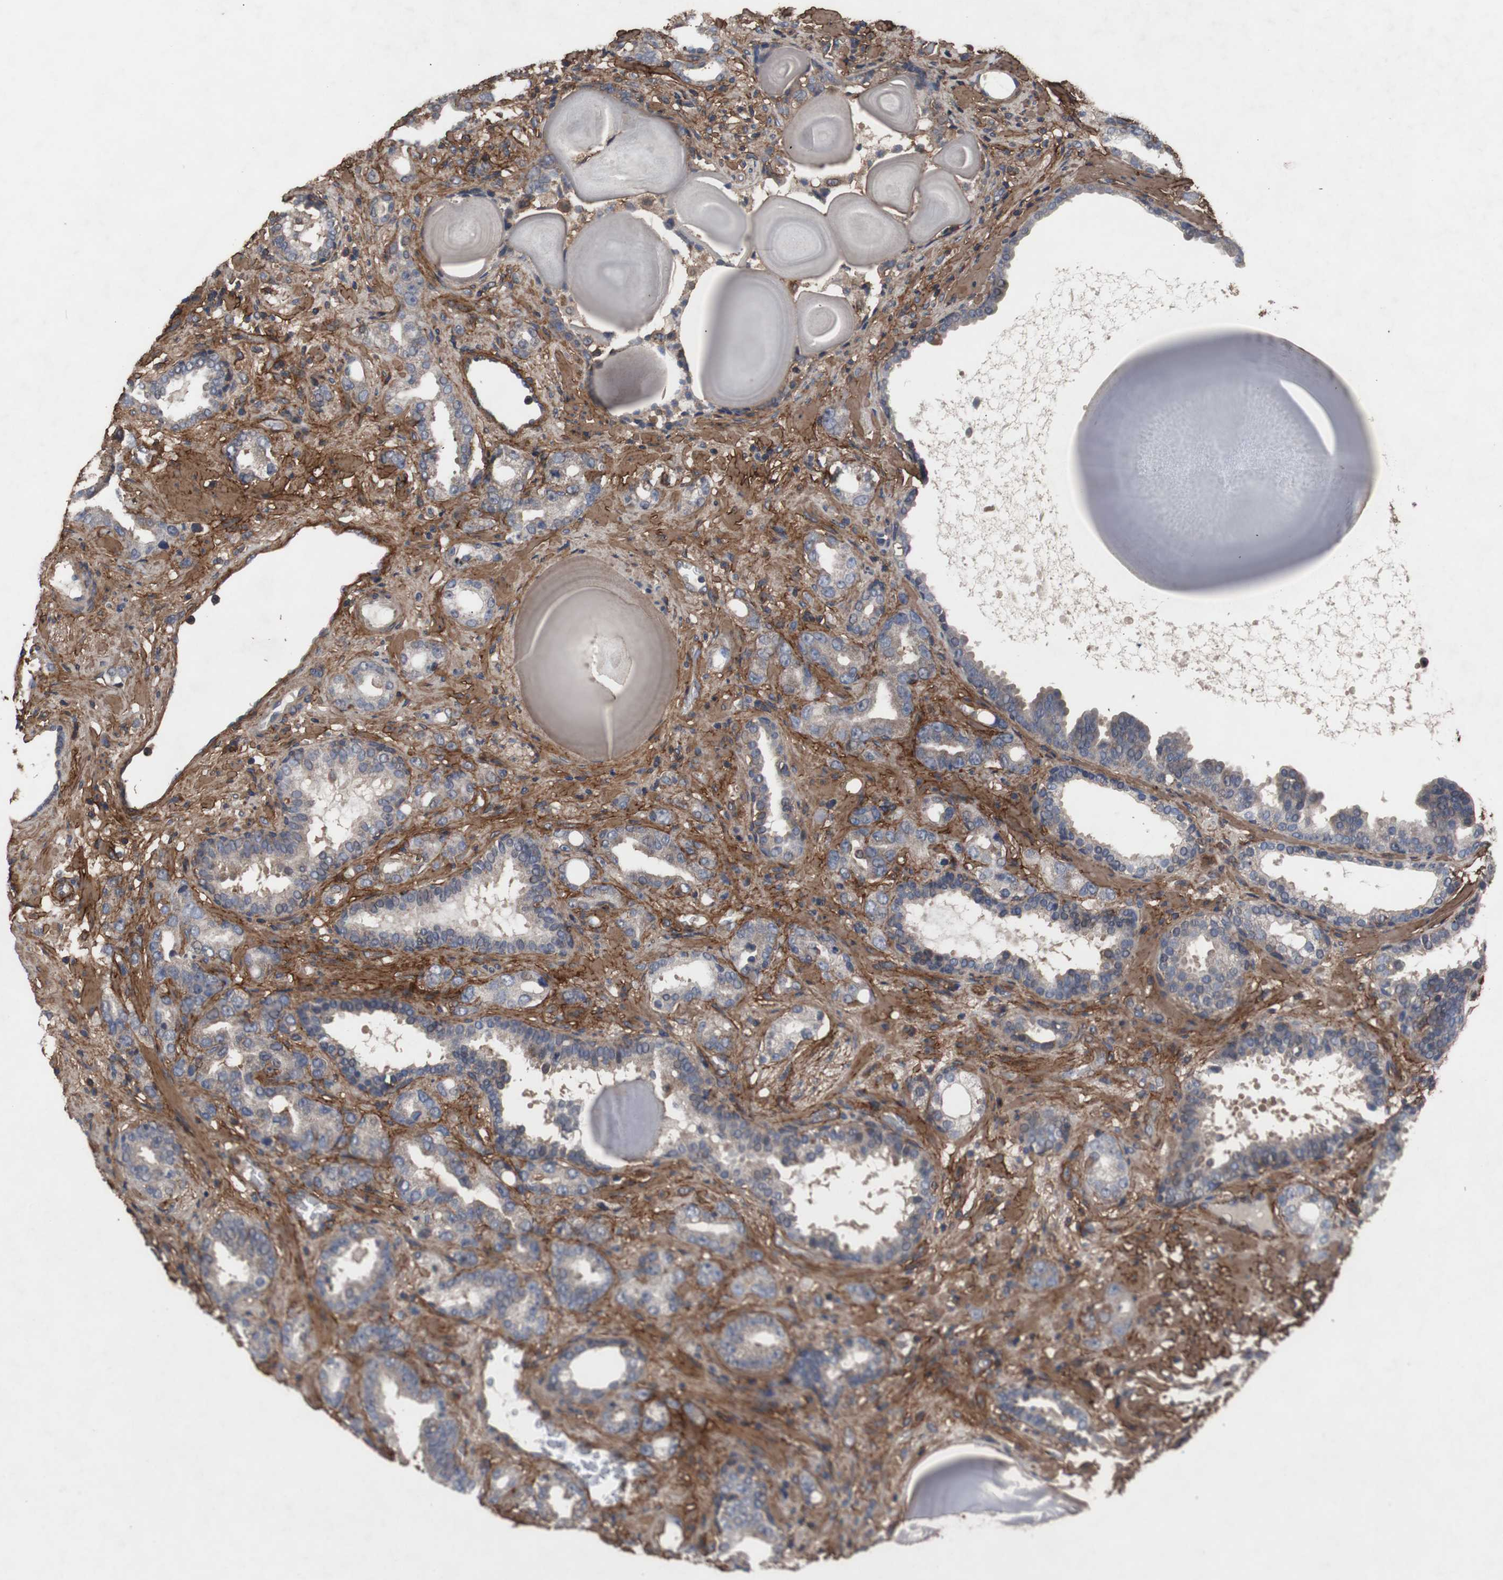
{"staining": {"intensity": "negative", "quantity": "none", "location": "none"}, "tissue": "prostate cancer", "cell_type": "Tumor cells", "image_type": "cancer", "snomed": [{"axis": "morphology", "description": "Adenocarcinoma, Low grade"}, {"axis": "topography", "description": "Prostate"}], "caption": "Tumor cells are negative for protein expression in human adenocarcinoma (low-grade) (prostate). Brightfield microscopy of IHC stained with DAB (3,3'-diaminobenzidine) (brown) and hematoxylin (blue), captured at high magnification.", "gene": "COL6A2", "patient": {"sex": "male", "age": 63}}